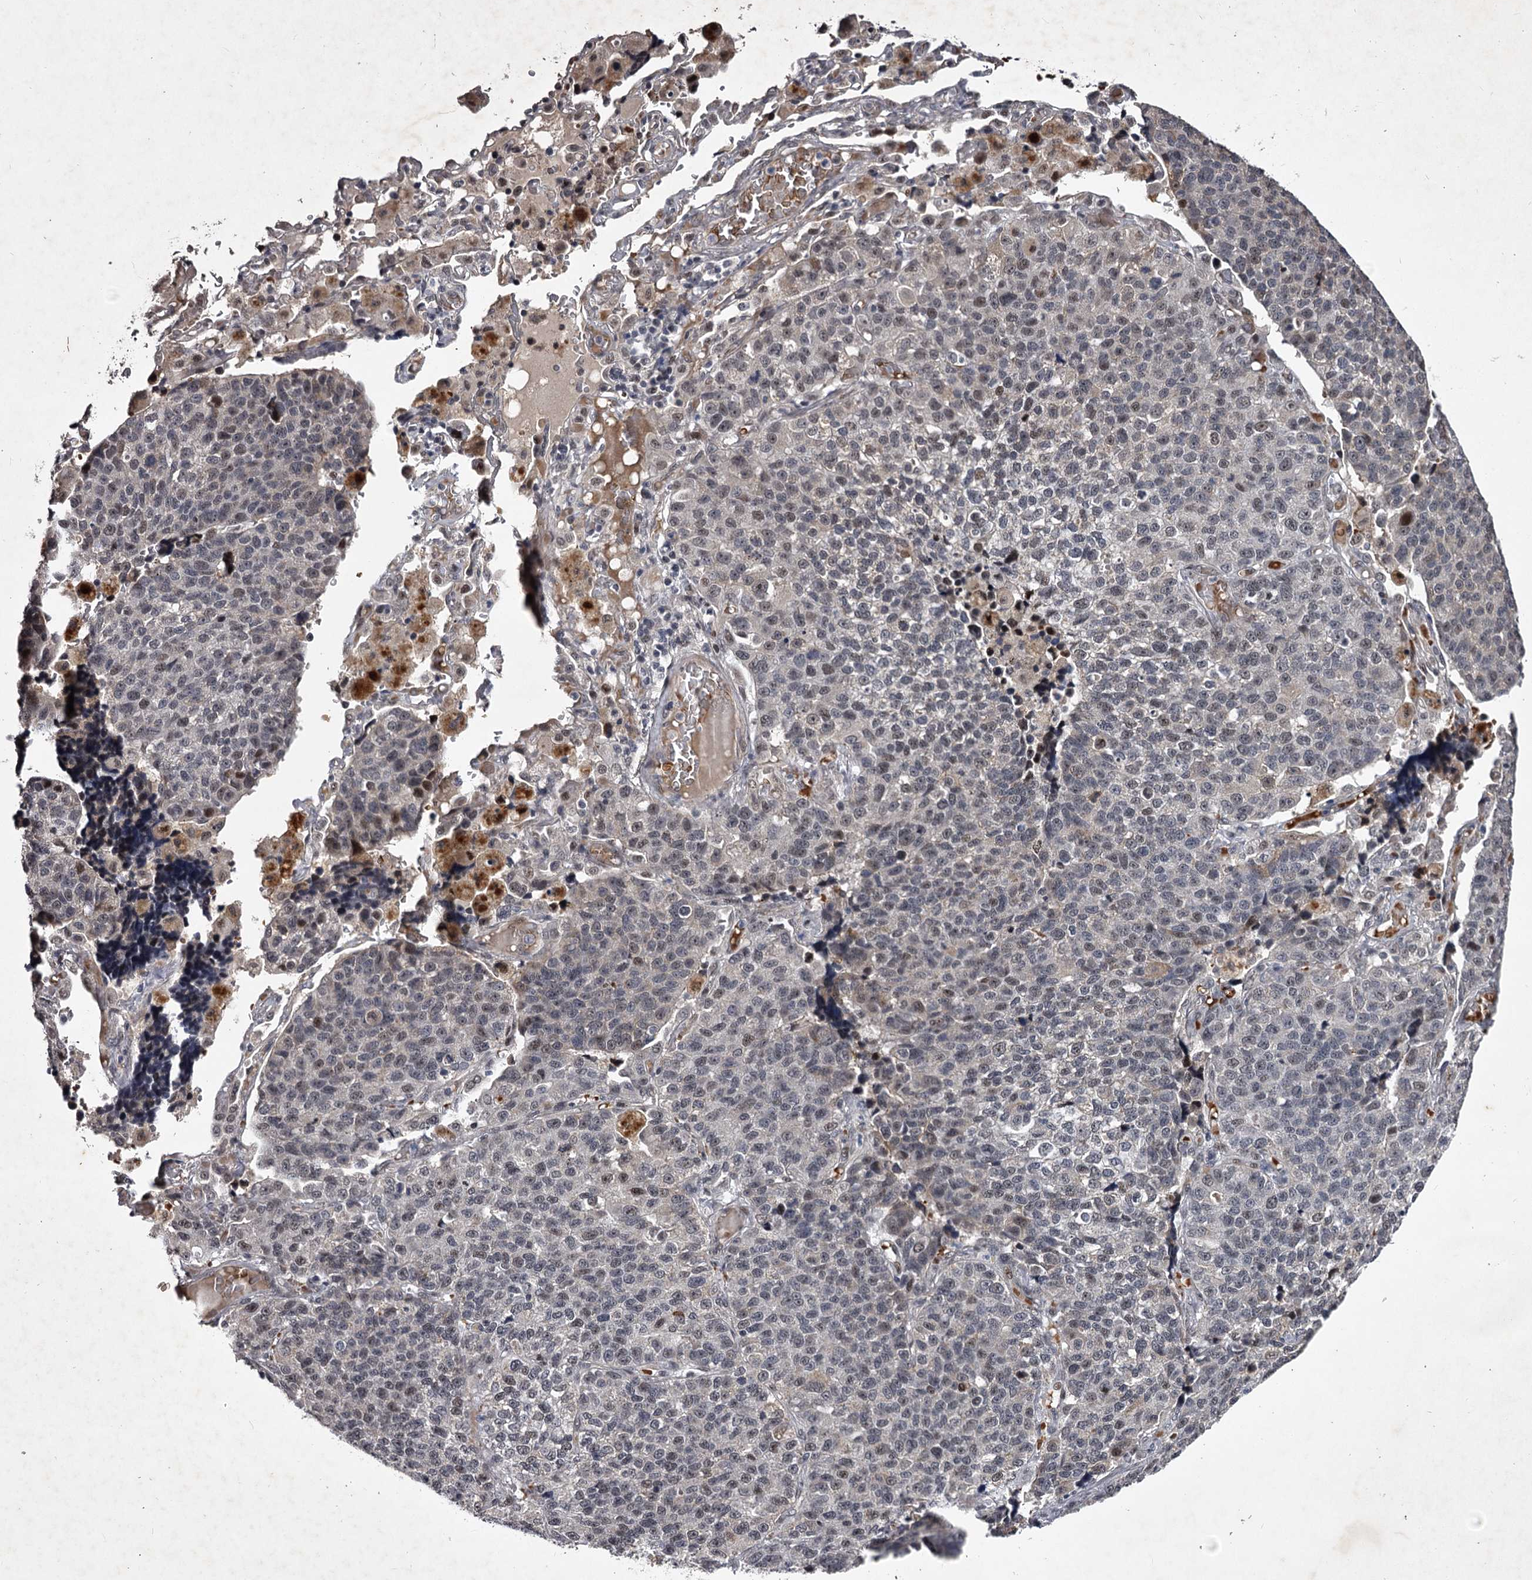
{"staining": {"intensity": "weak", "quantity": "<25%", "location": "nuclear"}, "tissue": "lung cancer", "cell_type": "Tumor cells", "image_type": "cancer", "snomed": [{"axis": "morphology", "description": "Adenocarcinoma, NOS"}, {"axis": "topography", "description": "Lung"}], "caption": "Lung cancer was stained to show a protein in brown. There is no significant expression in tumor cells.", "gene": "RNF44", "patient": {"sex": "male", "age": 49}}